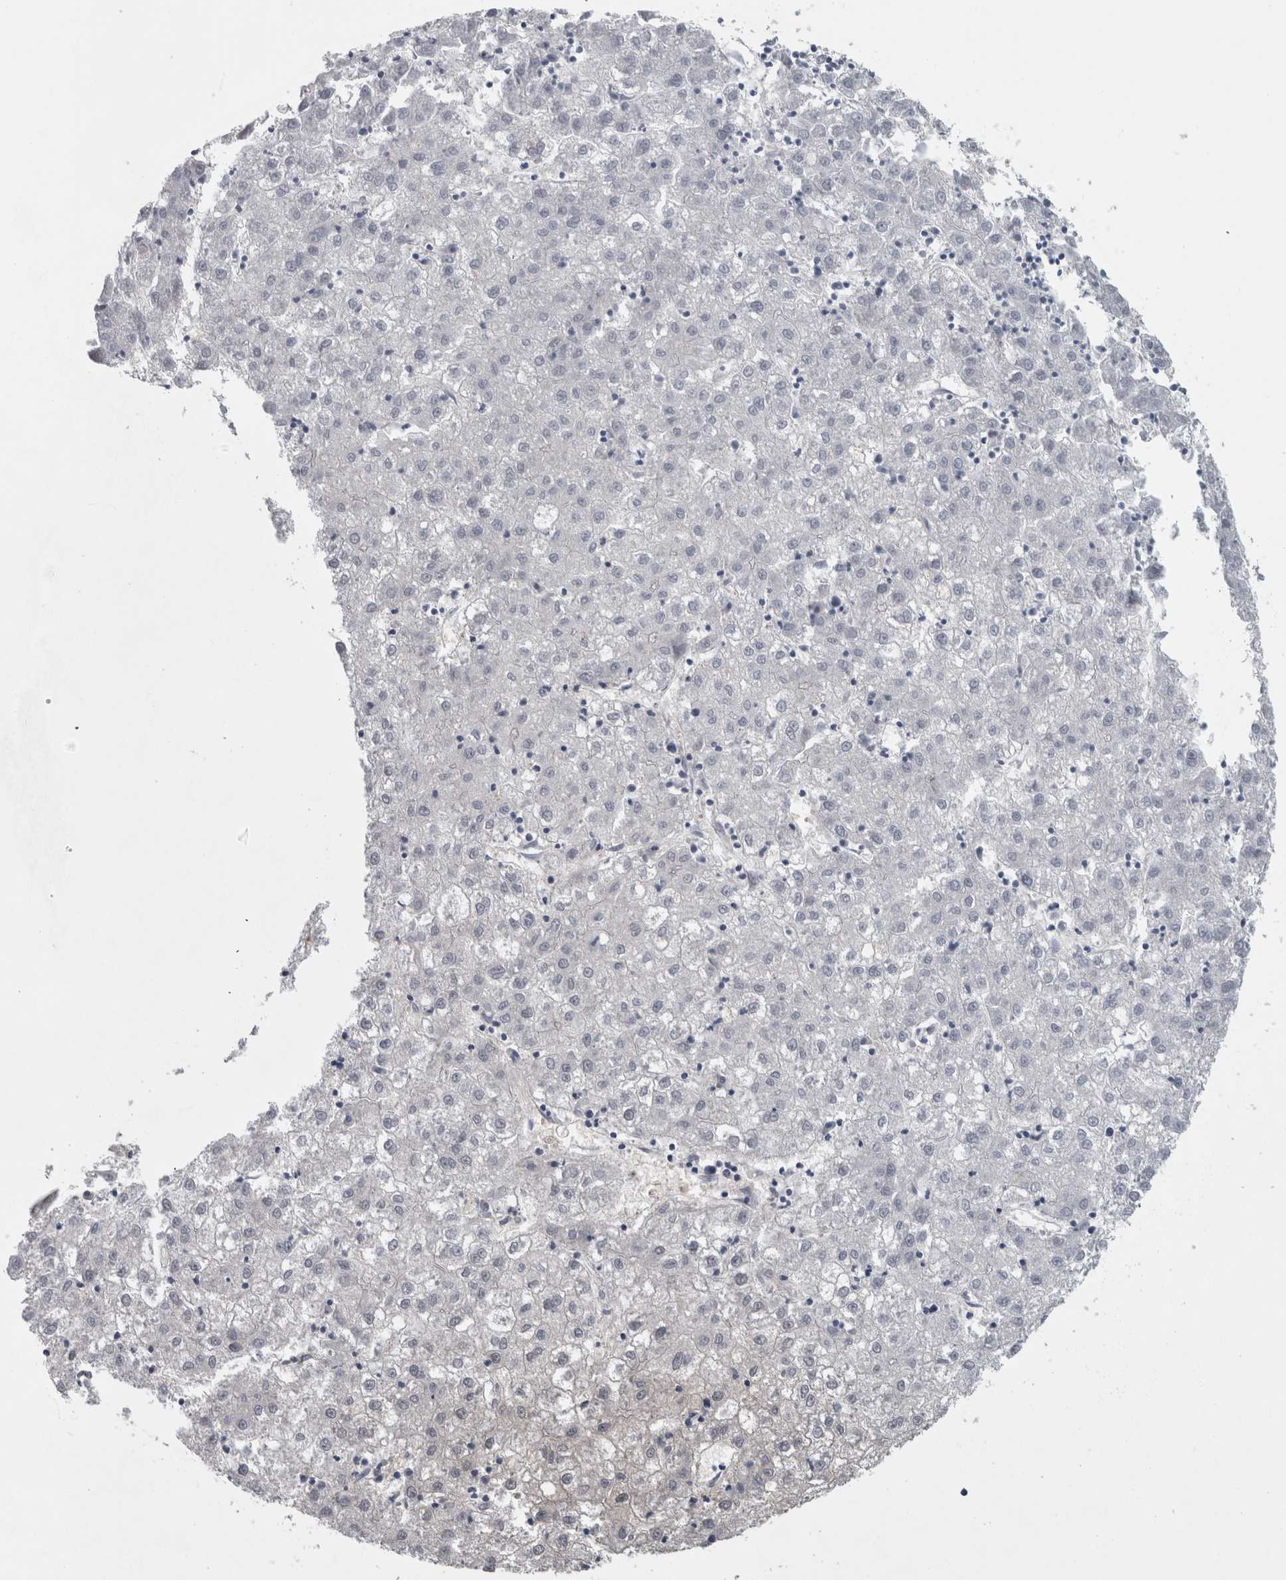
{"staining": {"intensity": "negative", "quantity": "none", "location": "none"}, "tissue": "liver cancer", "cell_type": "Tumor cells", "image_type": "cancer", "snomed": [{"axis": "morphology", "description": "Carcinoma, Hepatocellular, NOS"}, {"axis": "topography", "description": "Liver"}], "caption": "IHC micrograph of neoplastic tissue: human liver hepatocellular carcinoma stained with DAB (3,3'-diaminobenzidine) demonstrates no significant protein expression in tumor cells.", "gene": "NAPRT", "patient": {"sex": "male", "age": 72}}